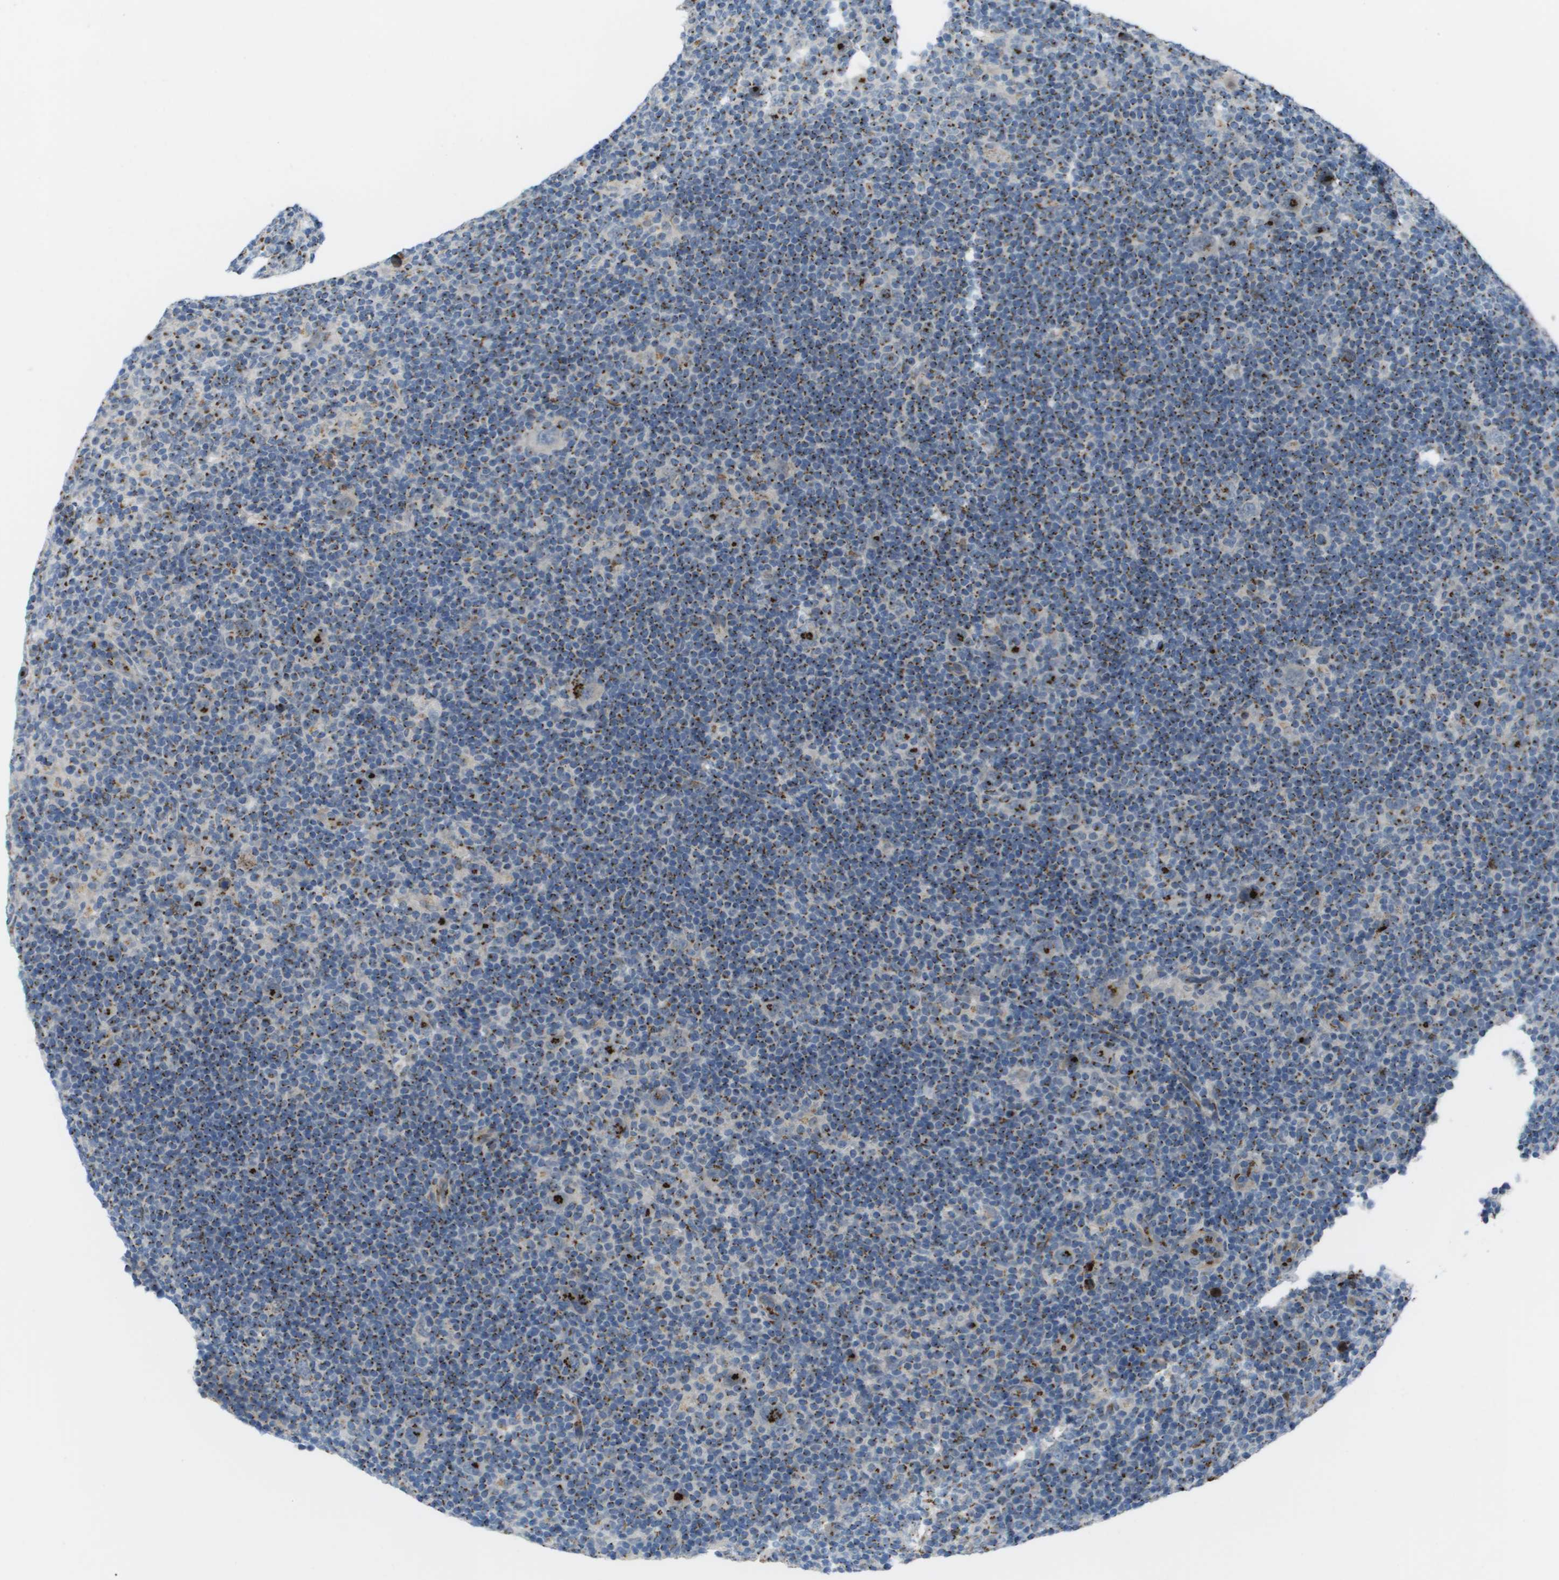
{"staining": {"intensity": "strong", "quantity": ">75%", "location": "cytoplasmic/membranous"}, "tissue": "lymphoma", "cell_type": "Tumor cells", "image_type": "cancer", "snomed": [{"axis": "morphology", "description": "Hodgkin's disease, NOS"}, {"axis": "topography", "description": "Lymph node"}], "caption": "Immunohistochemical staining of lymphoma reveals high levels of strong cytoplasmic/membranous protein positivity in about >75% of tumor cells.", "gene": "QSOX2", "patient": {"sex": "female", "age": 57}}